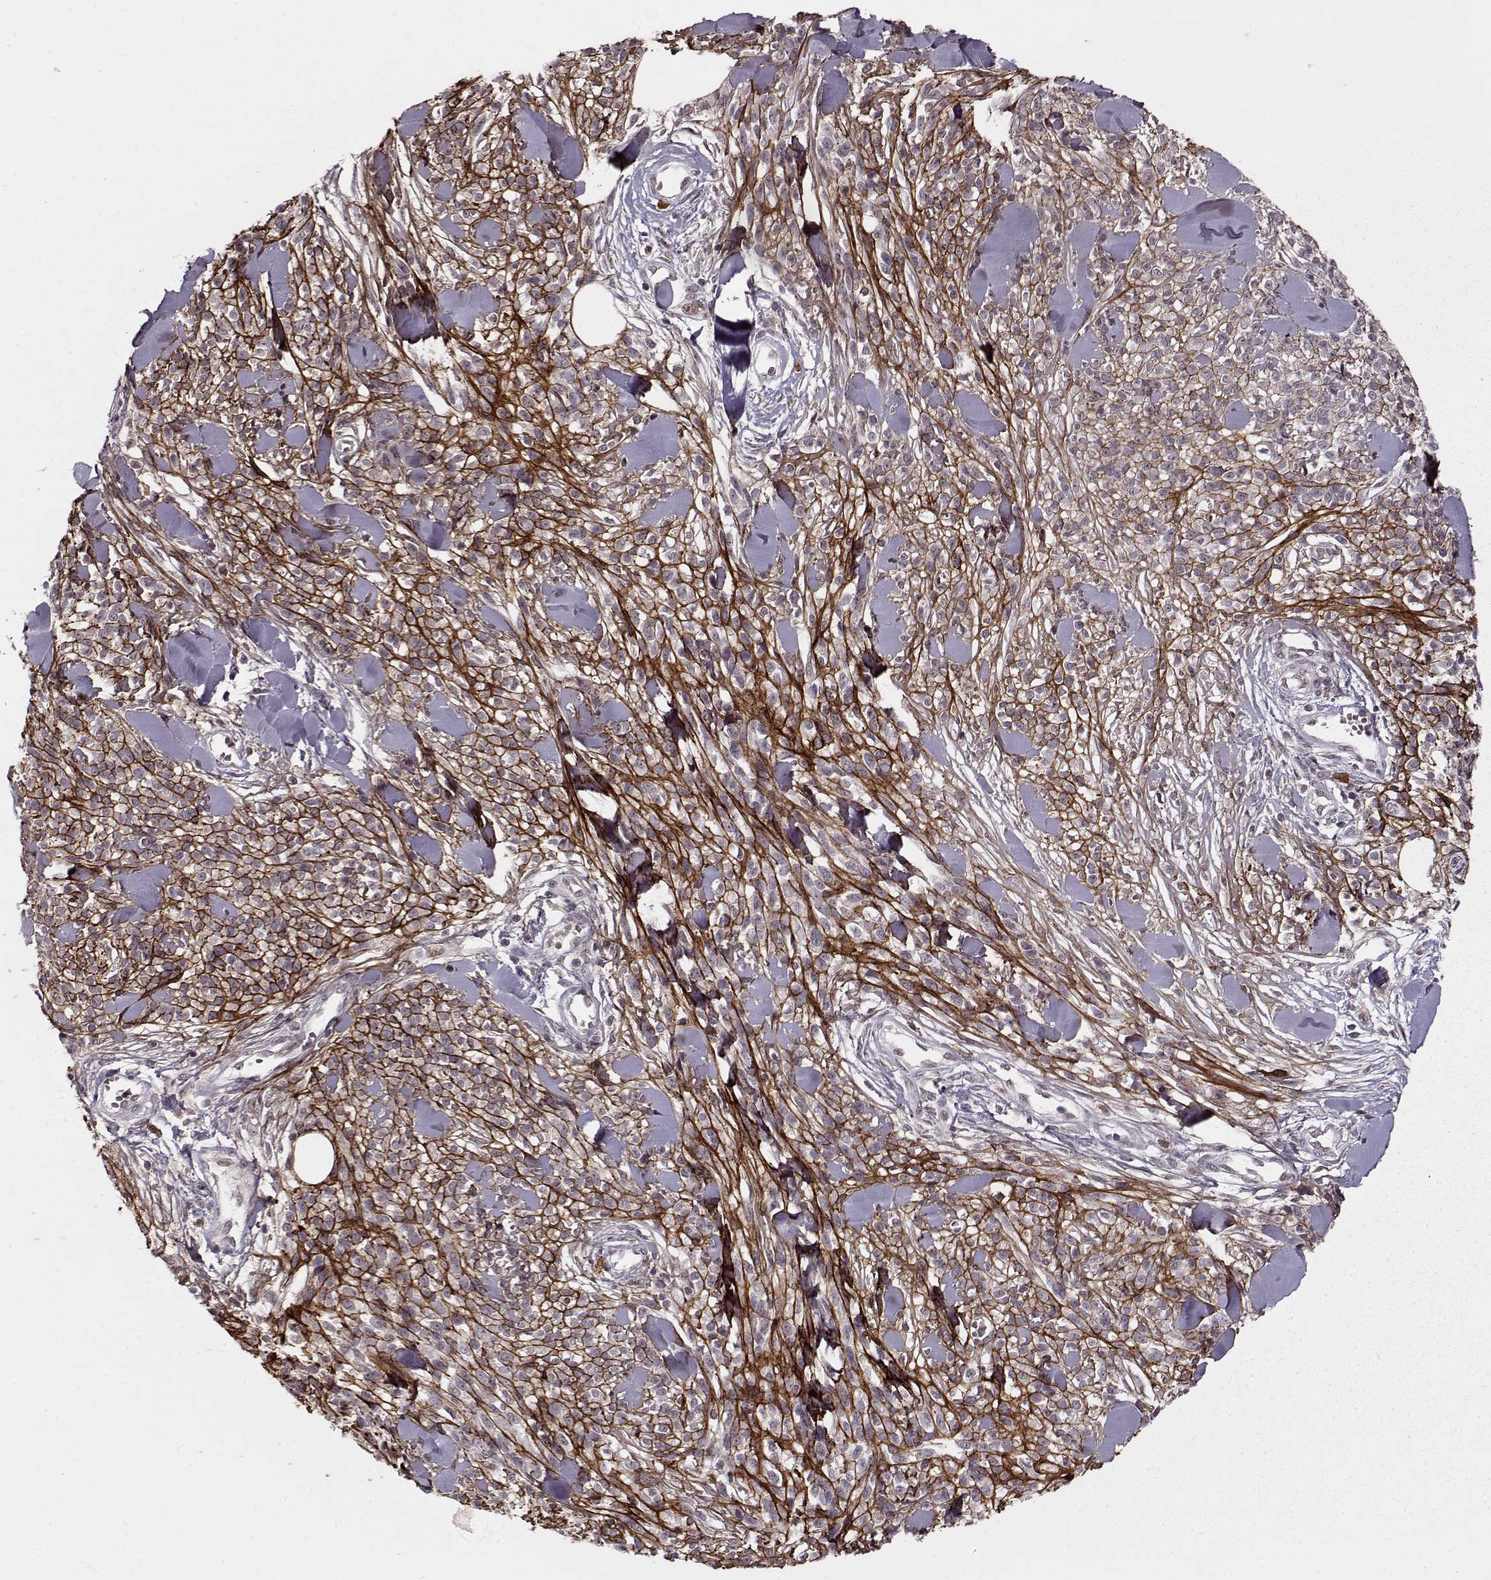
{"staining": {"intensity": "strong", "quantity": ">75%", "location": "cytoplasmic/membranous"}, "tissue": "melanoma", "cell_type": "Tumor cells", "image_type": "cancer", "snomed": [{"axis": "morphology", "description": "Malignant melanoma, NOS"}, {"axis": "topography", "description": "Skin"}, {"axis": "topography", "description": "Skin of trunk"}], "caption": "Melanoma stained with IHC demonstrates strong cytoplasmic/membranous positivity in approximately >75% of tumor cells.", "gene": "DENND4B", "patient": {"sex": "male", "age": 74}}